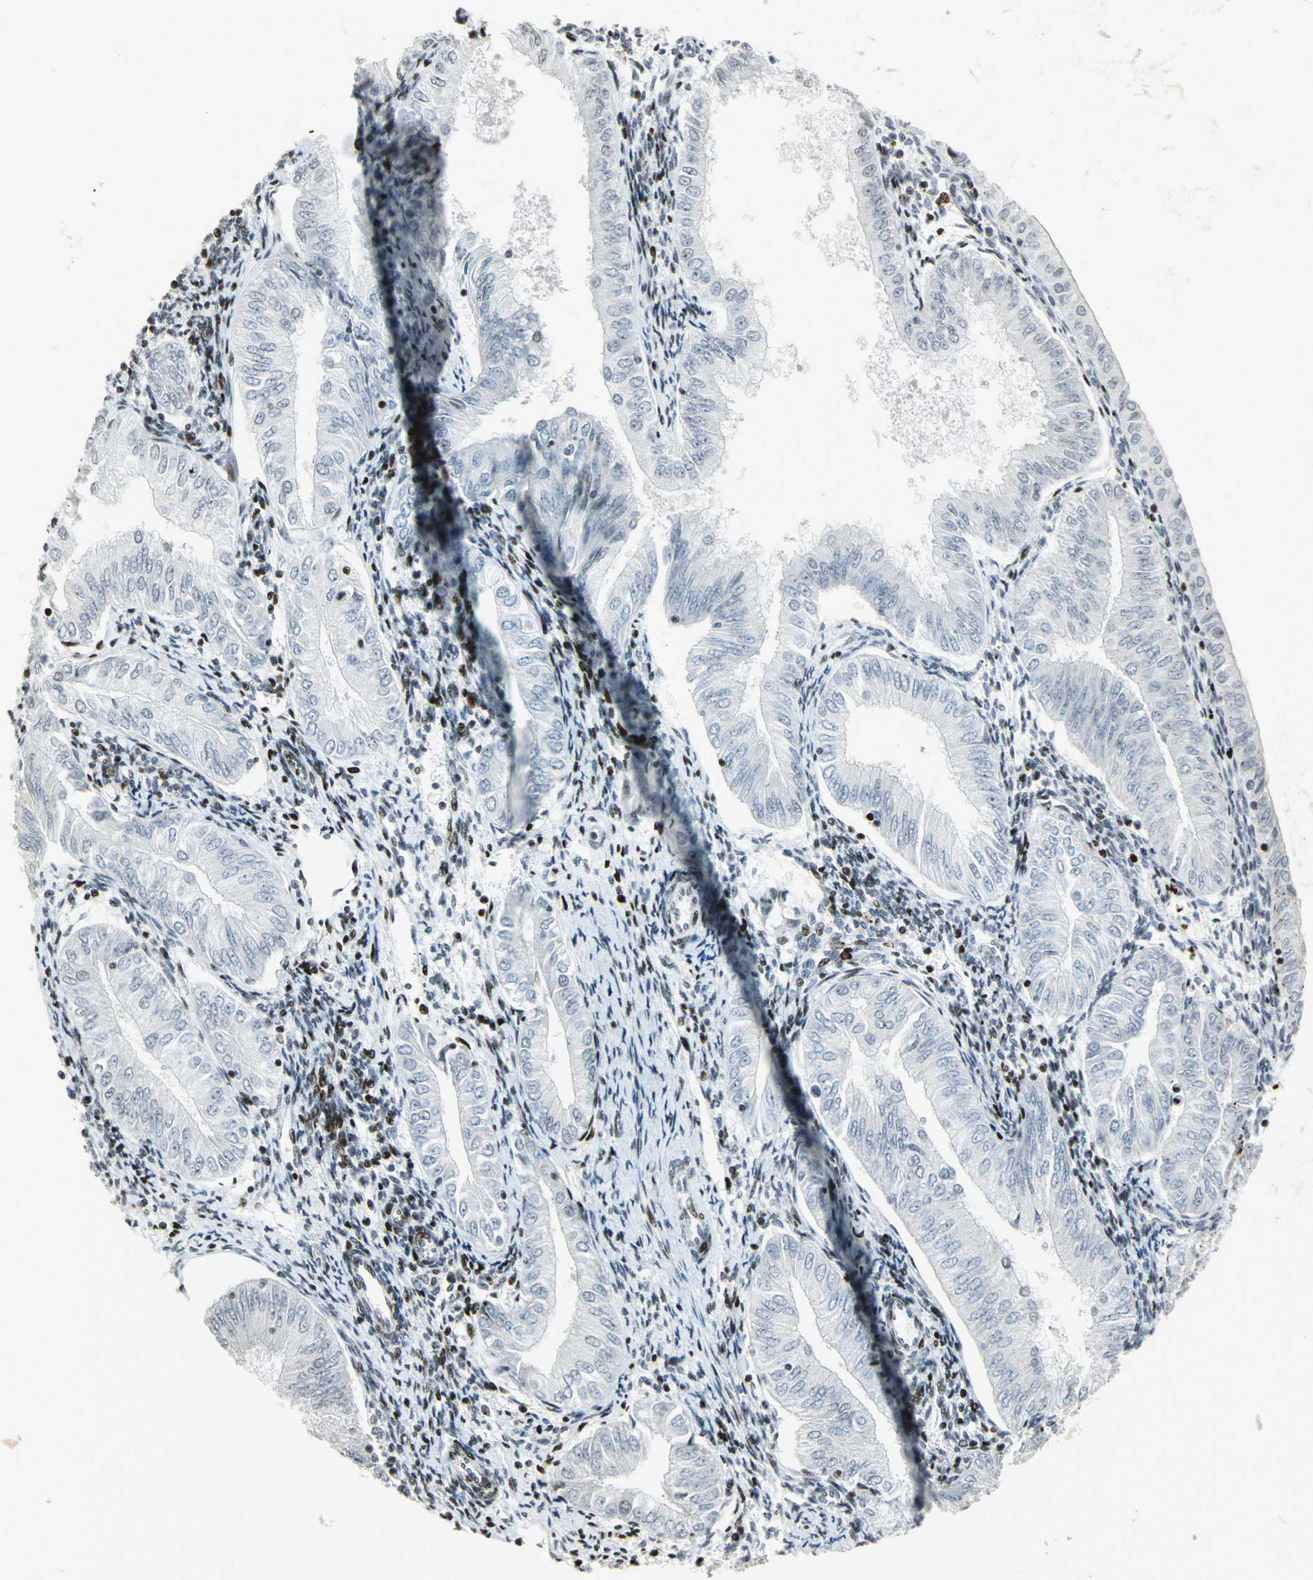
{"staining": {"intensity": "negative", "quantity": "none", "location": "none"}, "tissue": "endometrial cancer", "cell_type": "Tumor cells", "image_type": "cancer", "snomed": [{"axis": "morphology", "description": "Adenocarcinoma, NOS"}, {"axis": "topography", "description": "Endometrium"}], "caption": "Image shows no protein positivity in tumor cells of endometrial cancer tissue.", "gene": "KDM1A", "patient": {"sex": "female", "age": 53}}